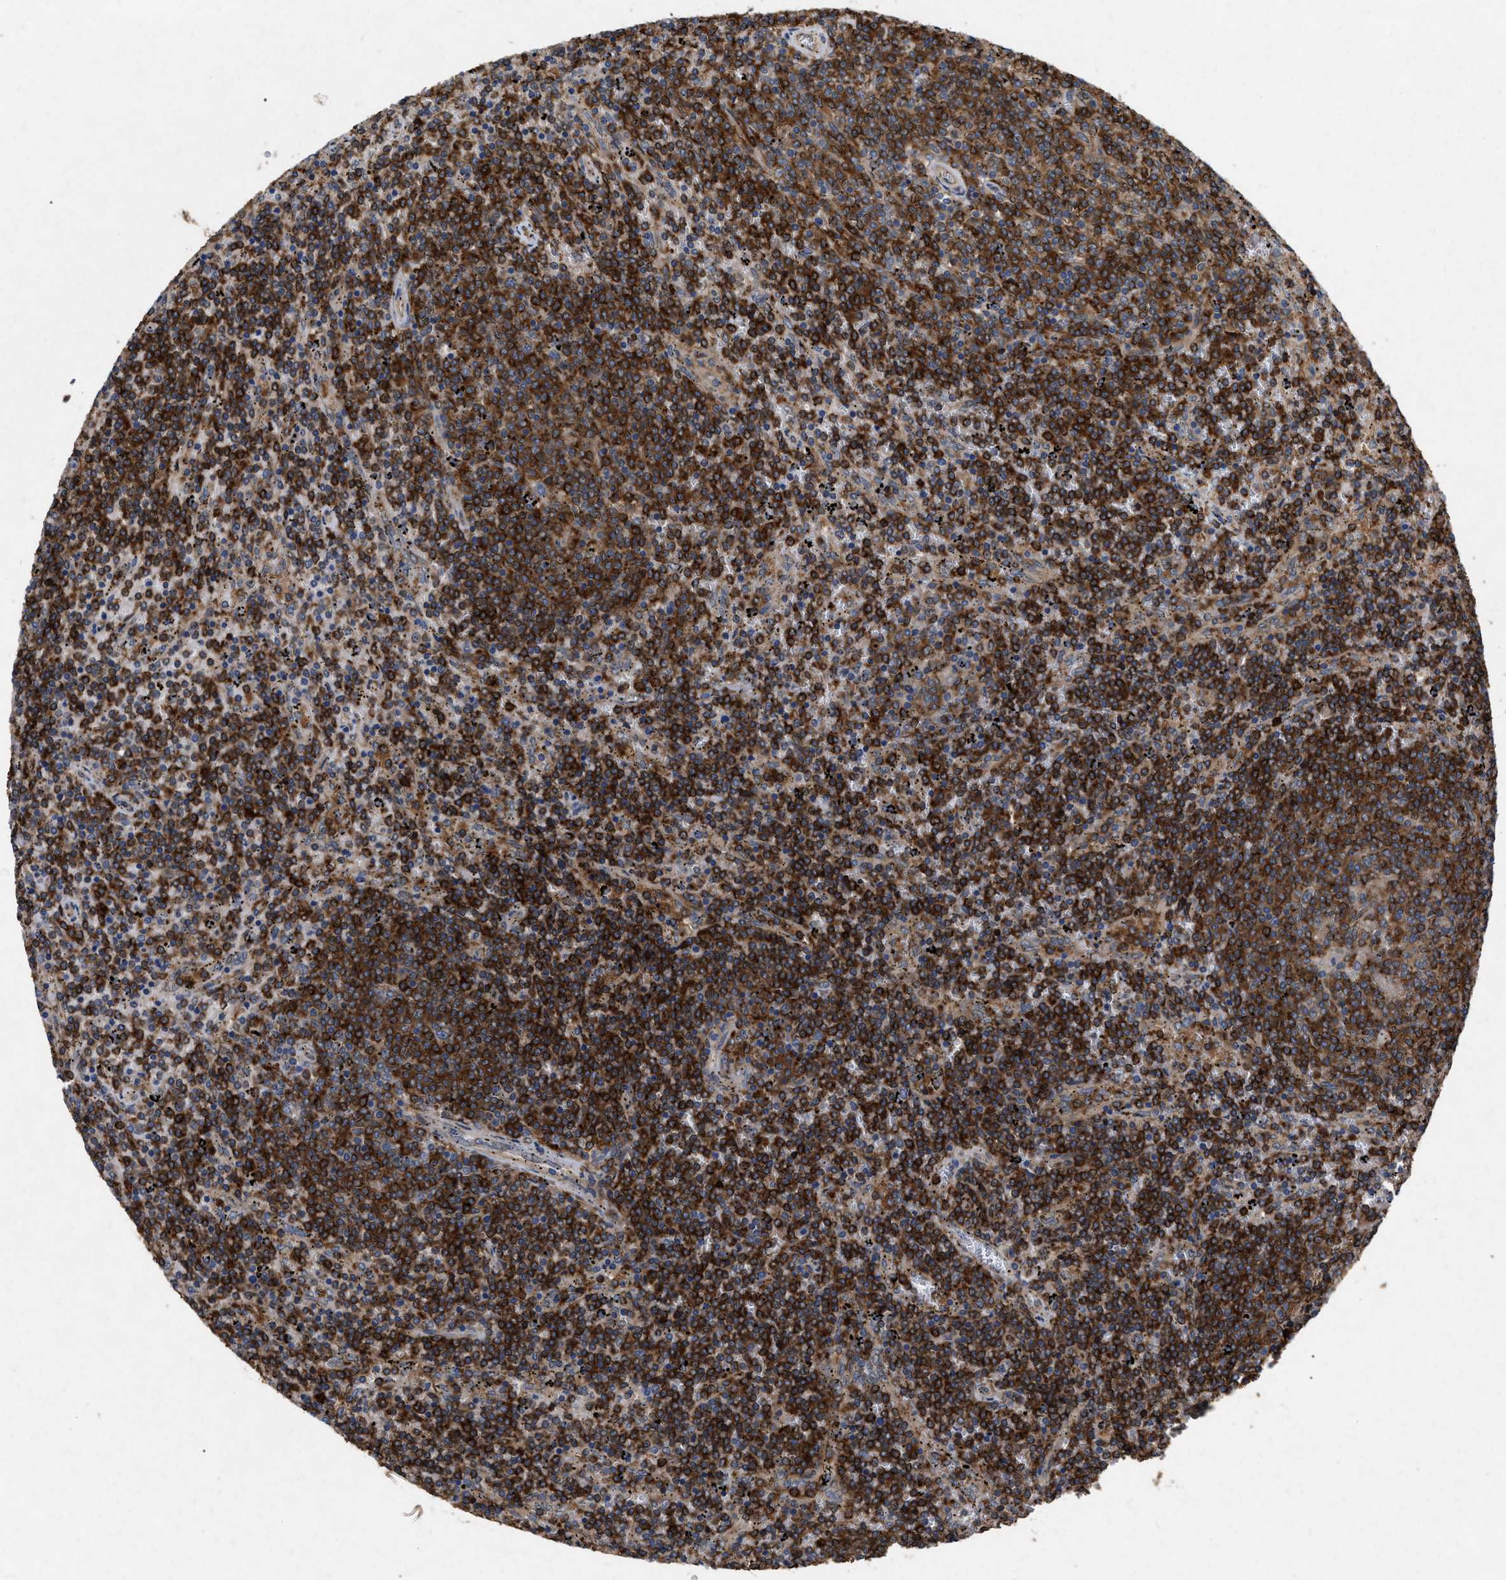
{"staining": {"intensity": "strong", "quantity": ">75%", "location": "cytoplasmic/membranous"}, "tissue": "lymphoma", "cell_type": "Tumor cells", "image_type": "cancer", "snomed": [{"axis": "morphology", "description": "Malignant lymphoma, non-Hodgkin's type, Low grade"}, {"axis": "topography", "description": "Spleen"}], "caption": "This photomicrograph demonstrates immunohistochemistry staining of lymphoma, with high strong cytoplasmic/membranous positivity in approximately >75% of tumor cells.", "gene": "CDKN2C", "patient": {"sex": "female", "age": 50}}